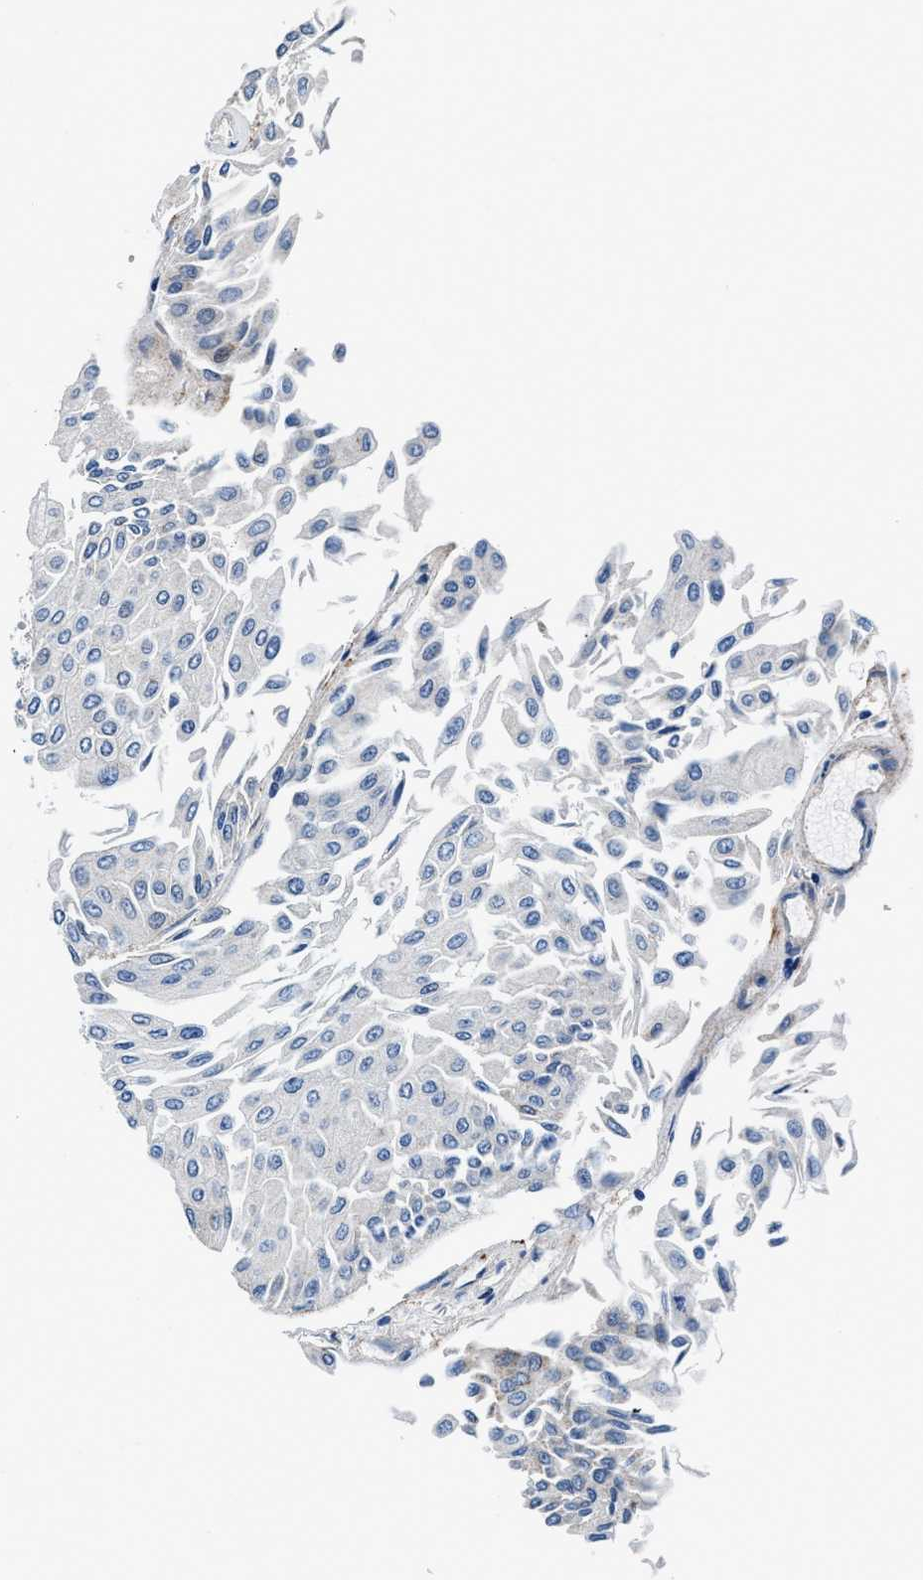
{"staining": {"intensity": "negative", "quantity": "none", "location": "none"}, "tissue": "urothelial cancer", "cell_type": "Tumor cells", "image_type": "cancer", "snomed": [{"axis": "morphology", "description": "Urothelial carcinoma, Low grade"}, {"axis": "topography", "description": "Urinary bladder"}], "caption": "DAB immunohistochemical staining of urothelial carcinoma (low-grade) displays no significant staining in tumor cells.", "gene": "DAG1", "patient": {"sex": "male", "age": 67}}